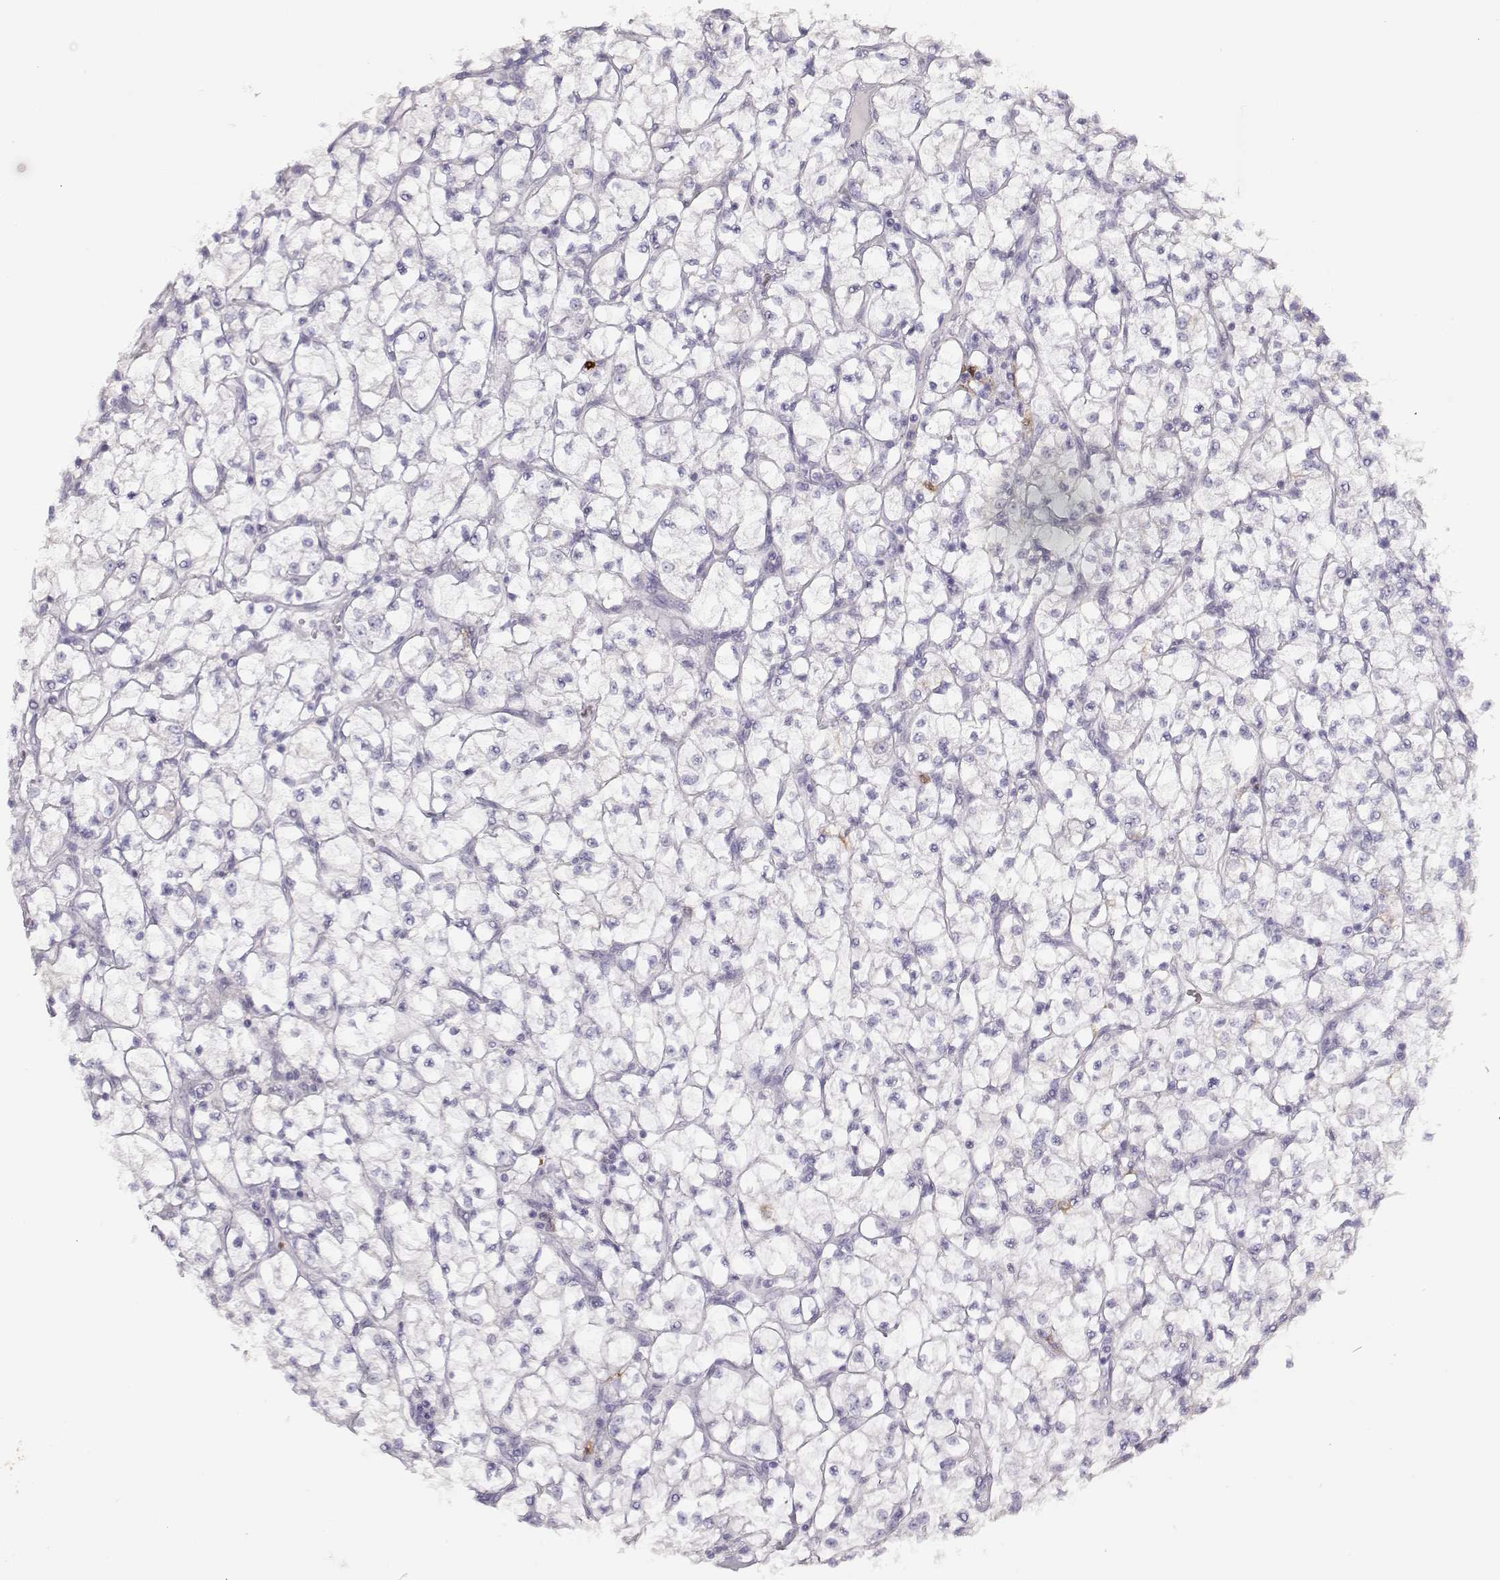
{"staining": {"intensity": "negative", "quantity": "none", "location": "none"}, "tissue": "renal cancer", "cell_type": "Tumor cells", "image_type": "cancer", "snomed": [{"axis": "morphology", "description": "Adenocarcinoma, NOS"}, {"axis": "topography", "description": "Kidney"}], "caption": "A photomicrograph of adenocarcinoma (renal) stained for a protein demonstrates no brown staining in tumor cells.", "gene": "S100B", "patient": {"sex": "female", "age": 64}}